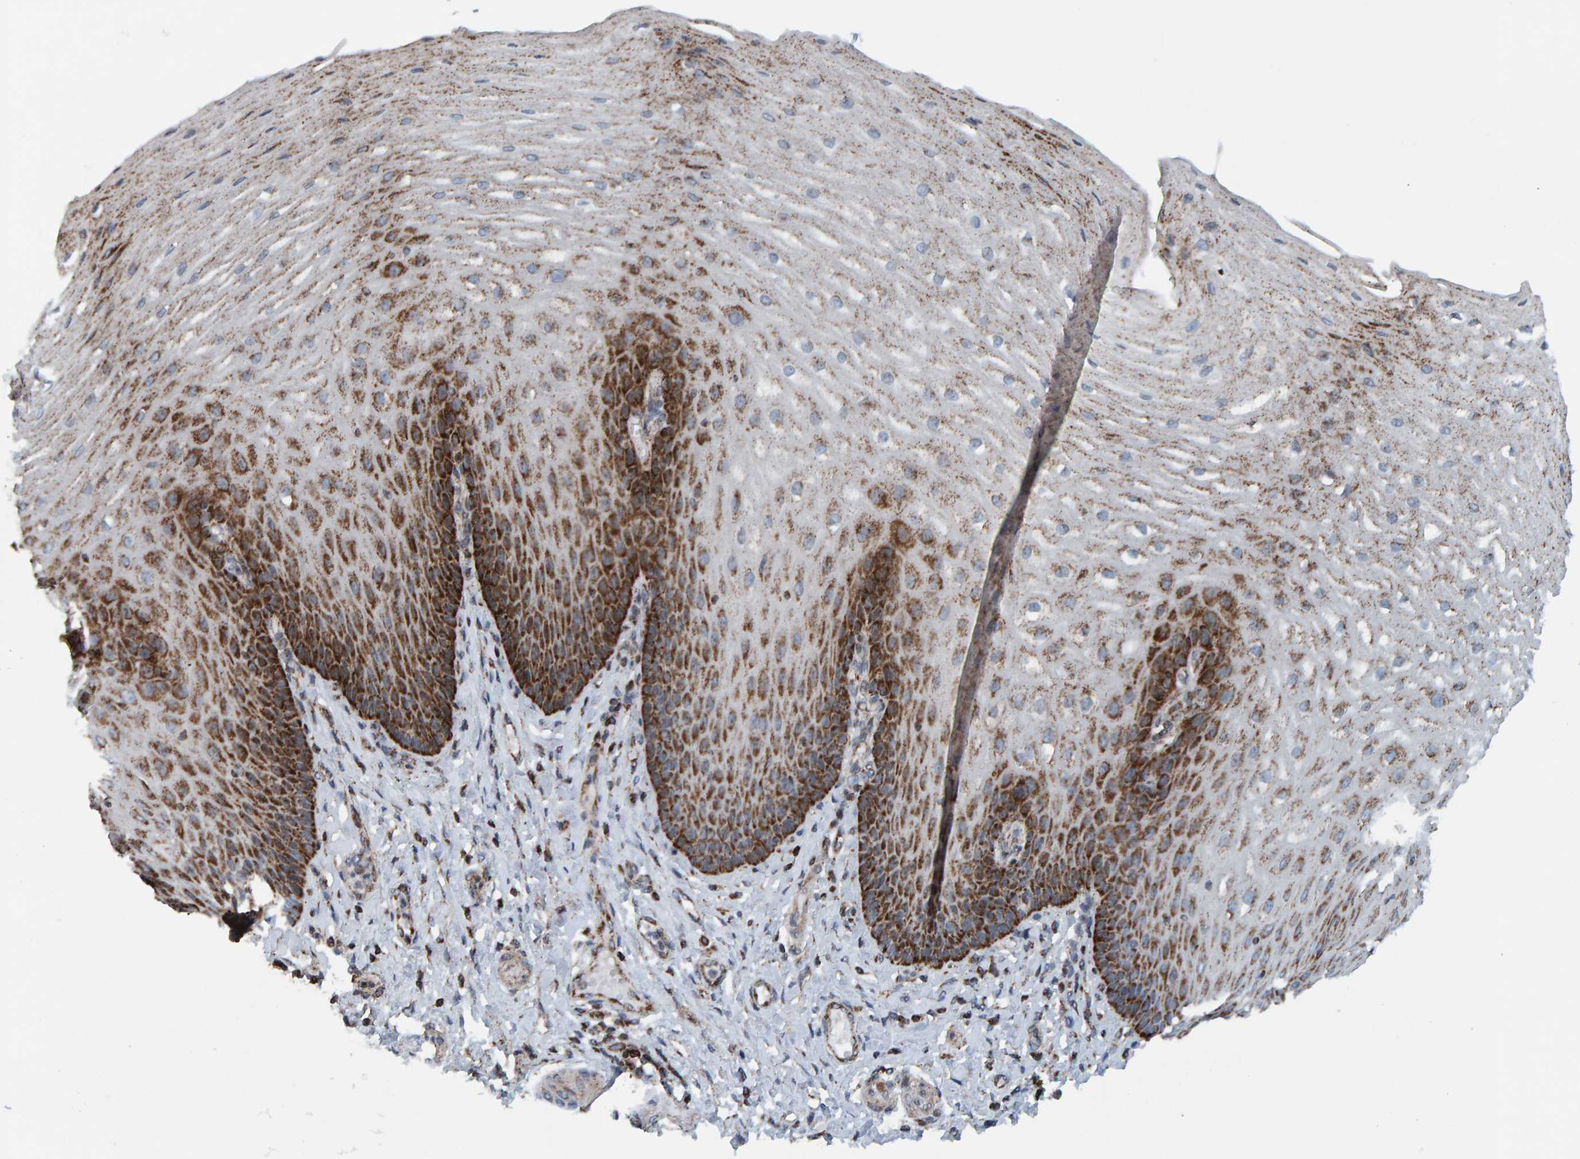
{"staining": {"intensity": "strong", "quantity": "25%-75%", "location": "cytoplasmic/membranous"}, "tissue": "esophagus", "cell_type": "Squamous epithelial cells", "image_type": "normal", "snomed": [{"axis": "morphology", "description": "Normal tissue, NOS"}, {"axis": "topography", "description": "Esophagus"}], "caption": "Human esophagus stained with a brown dye reveals strong cytoplasmic/membranous positive expression in about 25%-75% of squamous epithelial cells.", "gene": "ZNF48", "patient": {"sex": "male", "age": 54}}